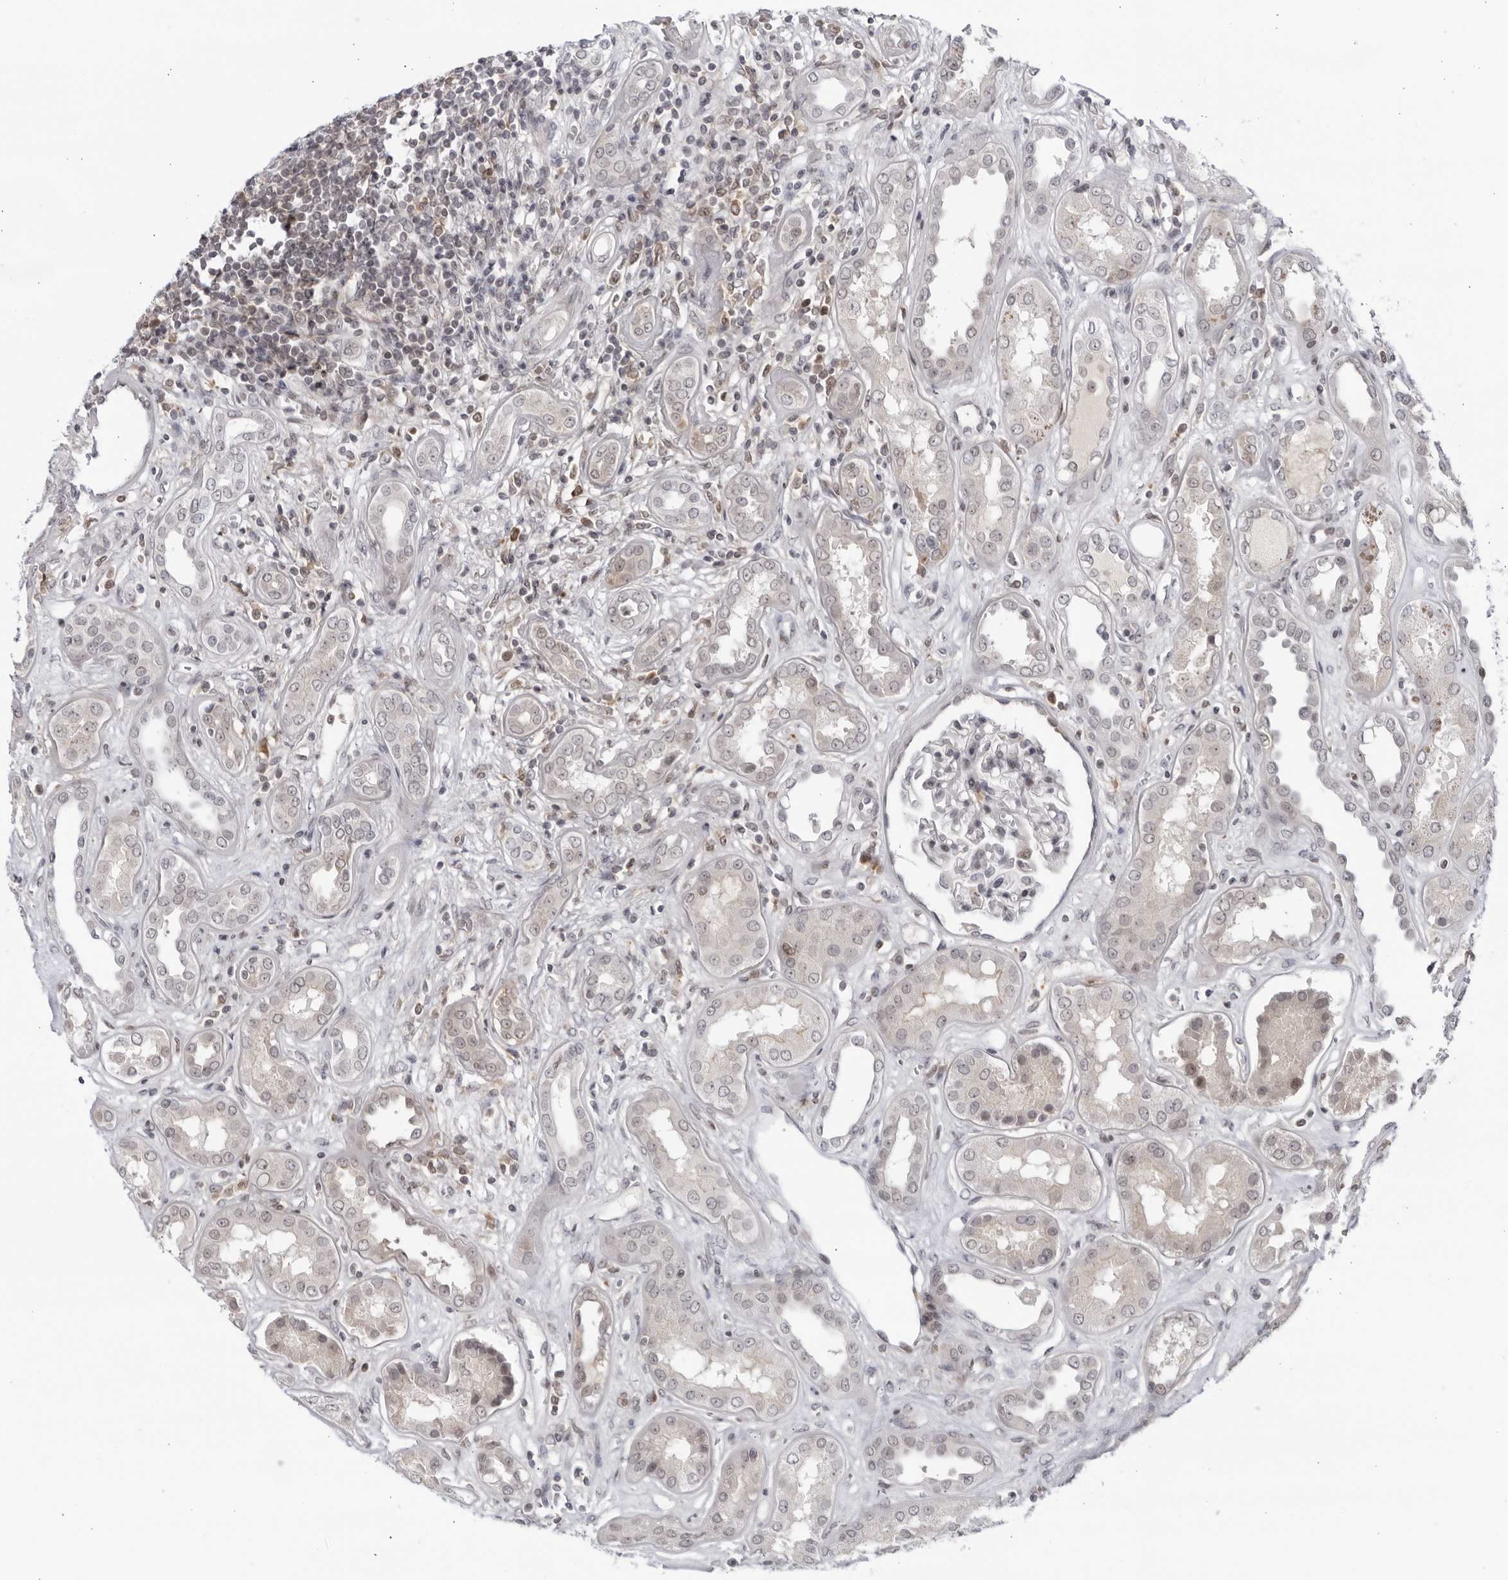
{"staining": {"intensity": "weak", "quantity": "<25%", "location": "nuclear"}, "tissue": "kidney", "cell_type": "Cells in glomeruli", "image_type": "normal", "snomed": [{"axis": "morphology", "description": "Normal tissue, NOS"}, {"axis": "topography", "description": "Kidney"}], "caption": "There is no significant staining in cells in glomeruli of kidney. The staining is performed using DAB brown chromogen with nuclei counter-stained in using hematoxylin.", "gene": "DTL", "patient": {"sex": "male", "age": 59}}